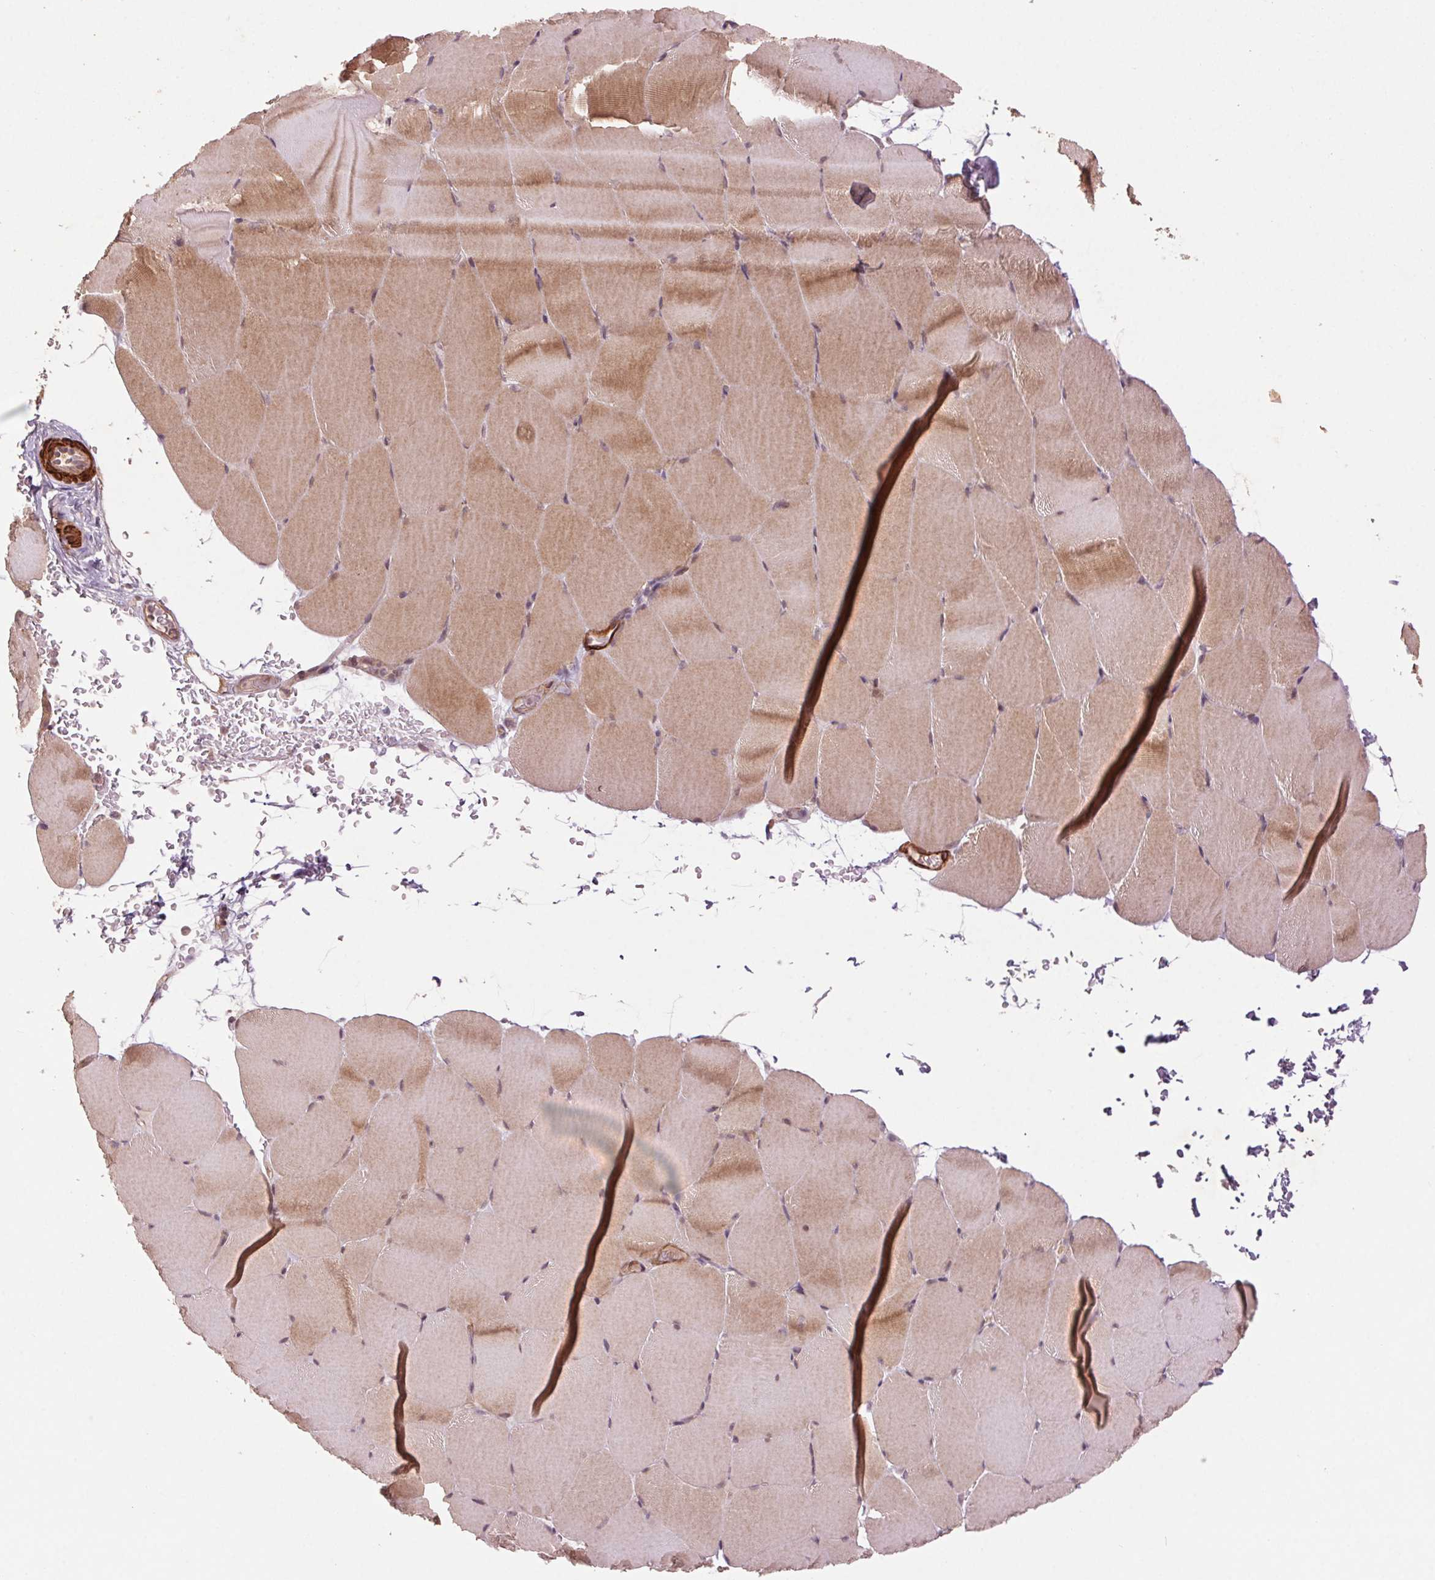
{"staining": {"intensity": "weak", "quantity": ">75%", "location": "cytoplasmic/membranous"}, "tissue": "skeletal muscle", "cell_type": "Myocytes", "image_type": "normal", "snomed": [{"axis": "morphology", "description": "Normal tissue, NOS"}, {"axis": "topography", "description": "Skeletal muscle"}], "caption": "A high-resolution photomicrograph shows immunohistochemistry (IHC) staining of normal skeletal muscle, which displays weak cytoplasmic/membranous positivity in approximately >75% of myocytes.", "gene": "SMLR1", "patient": {"sex": "female", "age": 37}}